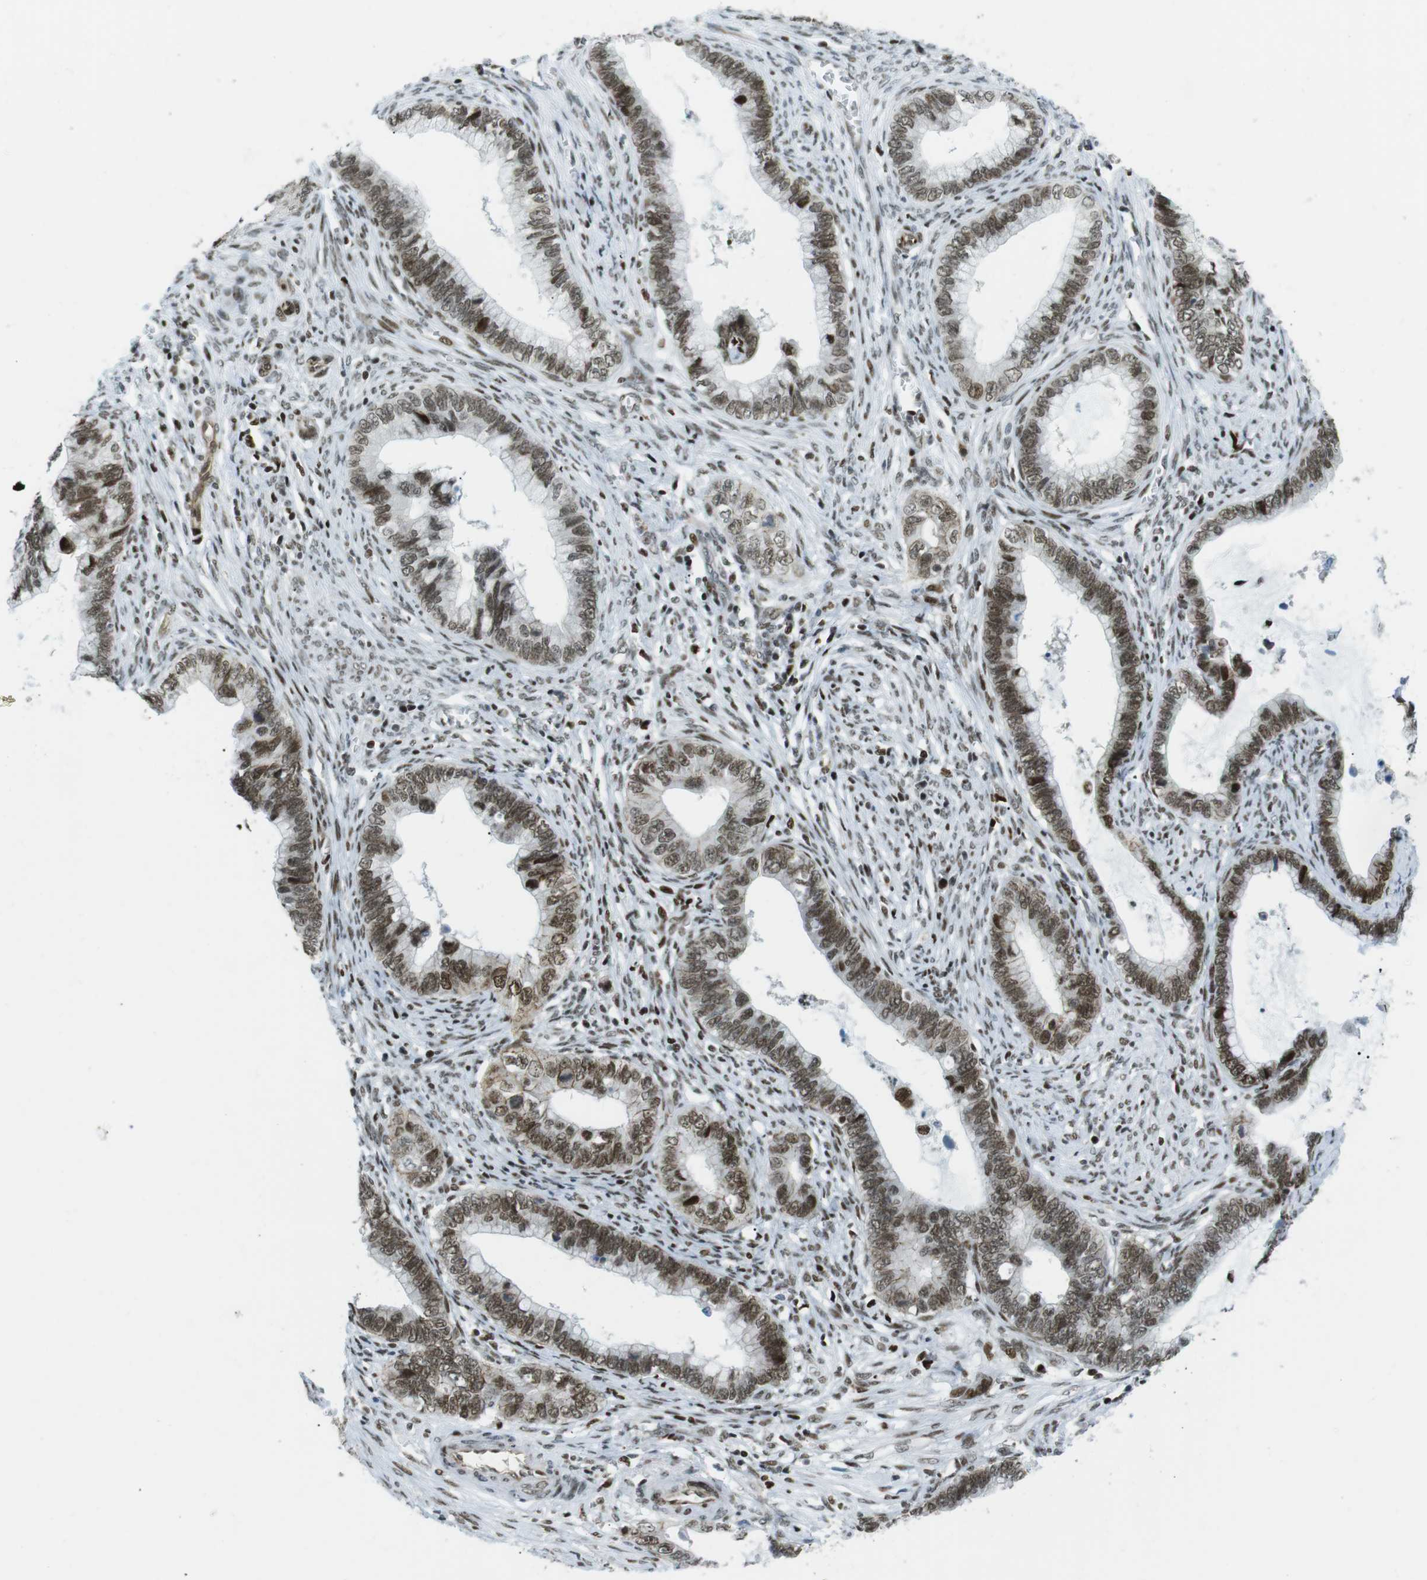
{"staining": {"intensity": "strong", "quantity": ">75%", "location": "nuclear"}, "tissue": "cervical cancer", "cell_type": "Tumor cells", "image_type": "cancer", "snomed": [{"axis": "morphology", "description": "Adenocarcinoma, NOS"}, {"axis": "topography", "description": "Cervix"}], "caption": "High-power microscopy captured an IHC photomicrograph of adenocarcinoma (cervical), revealing strong nuclear staining in about >75% of tumor cells. (Brightfield microscopy of DAB IHC at high magnification).", "gene": "ARID1A", "patient": {"sex": "female", "age": 44}}